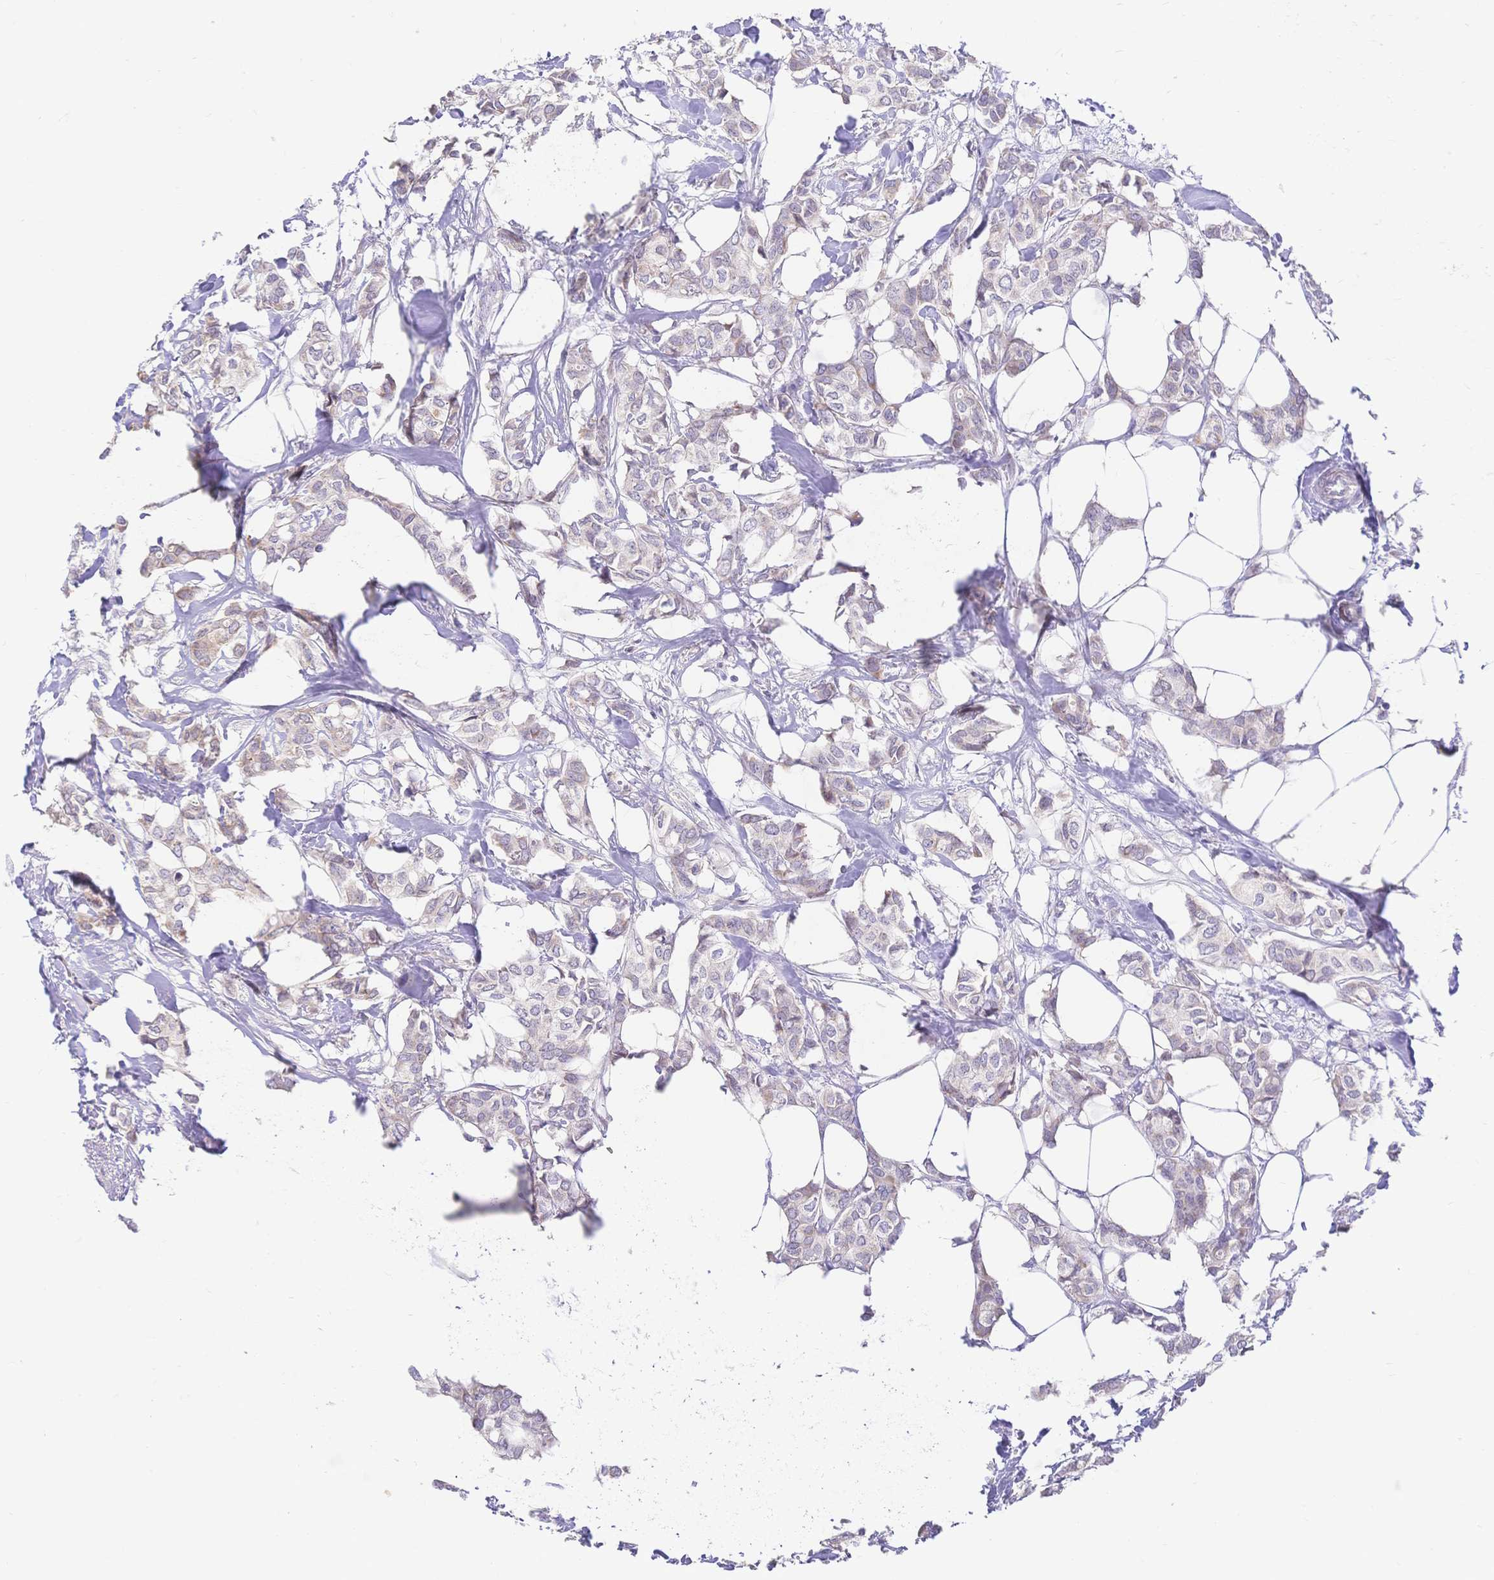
{"staining": {"intensity": "weak", "quantity": "25%-75%", "location": "cytoplasmic/membranous"}, "tissue": "breast cancer", "cell_type": "Tumor cells", "image_type": "cancer", "snomed": [{"axis": "morphology", "description": "Duct carcinoma"}, {"axis": "topography", "description": "Breast"}], "caption": "An immunohistochemistry micrograph of tumor tissue is shown. Protein staining in brown shows weak cytoplasmic/membranous positivity in breast cancer within tumor cells.", "gene": "CLEC18B", "patient": {"sex": "female", "age": 62}}